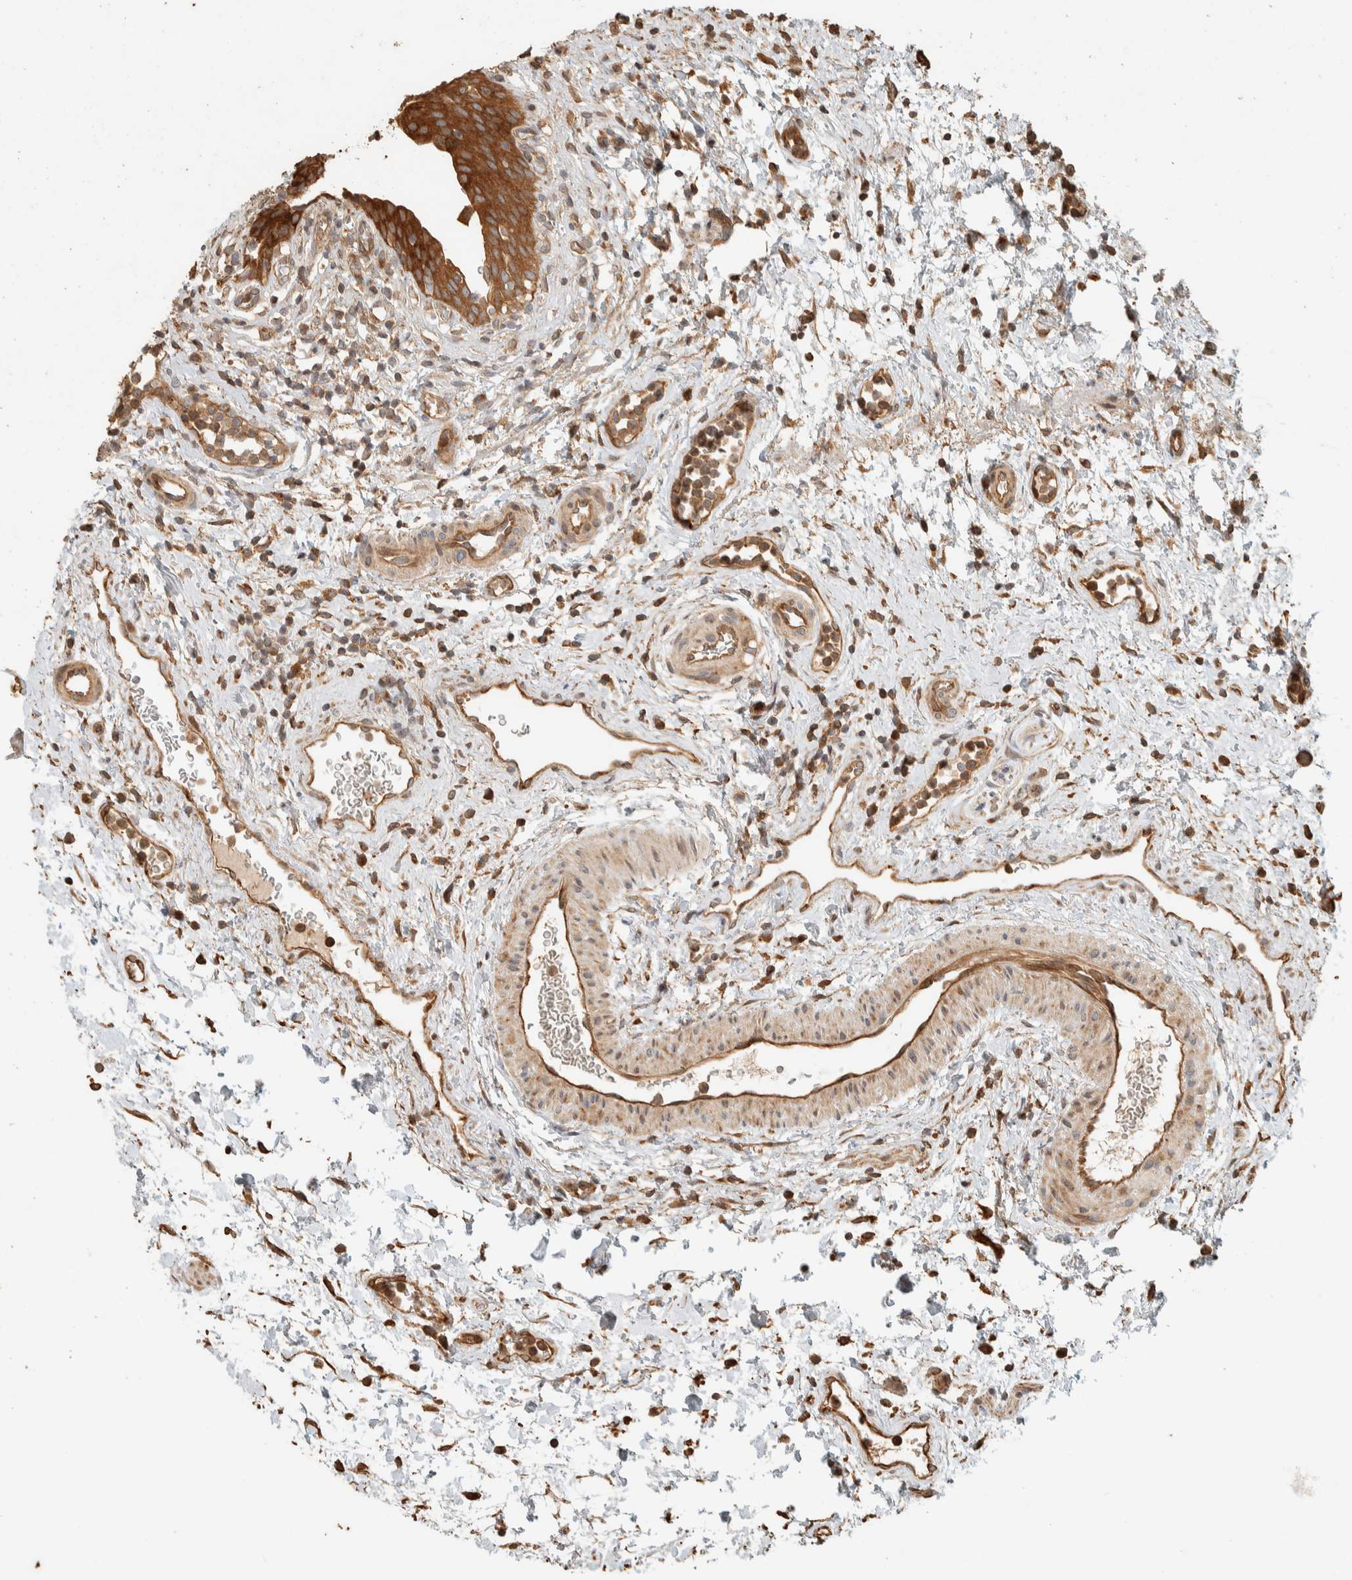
{"staining": {"intensity": "strong", "quantity": ">75%", "location": "cytoplasmic/membranous"}, "tissue": "urinary bladder", "cell_type": "Urothelial cells", "image_type": "normal", "snomed": [{"axis": "morphology", "description": "Normal tissue, NOS"}, {"axis": "topography", "description": "Urinary bladder"}], "caption": "A photomicrograph of urinary bladder stained for a protein reveals strong cytoplasmic/membranous brown staining in urothelial cells. The protein is shown in brown color, while the nuclei are stained blue.", "gene": "EXOC7", "patient": {"sex": "male", "age": 37}}